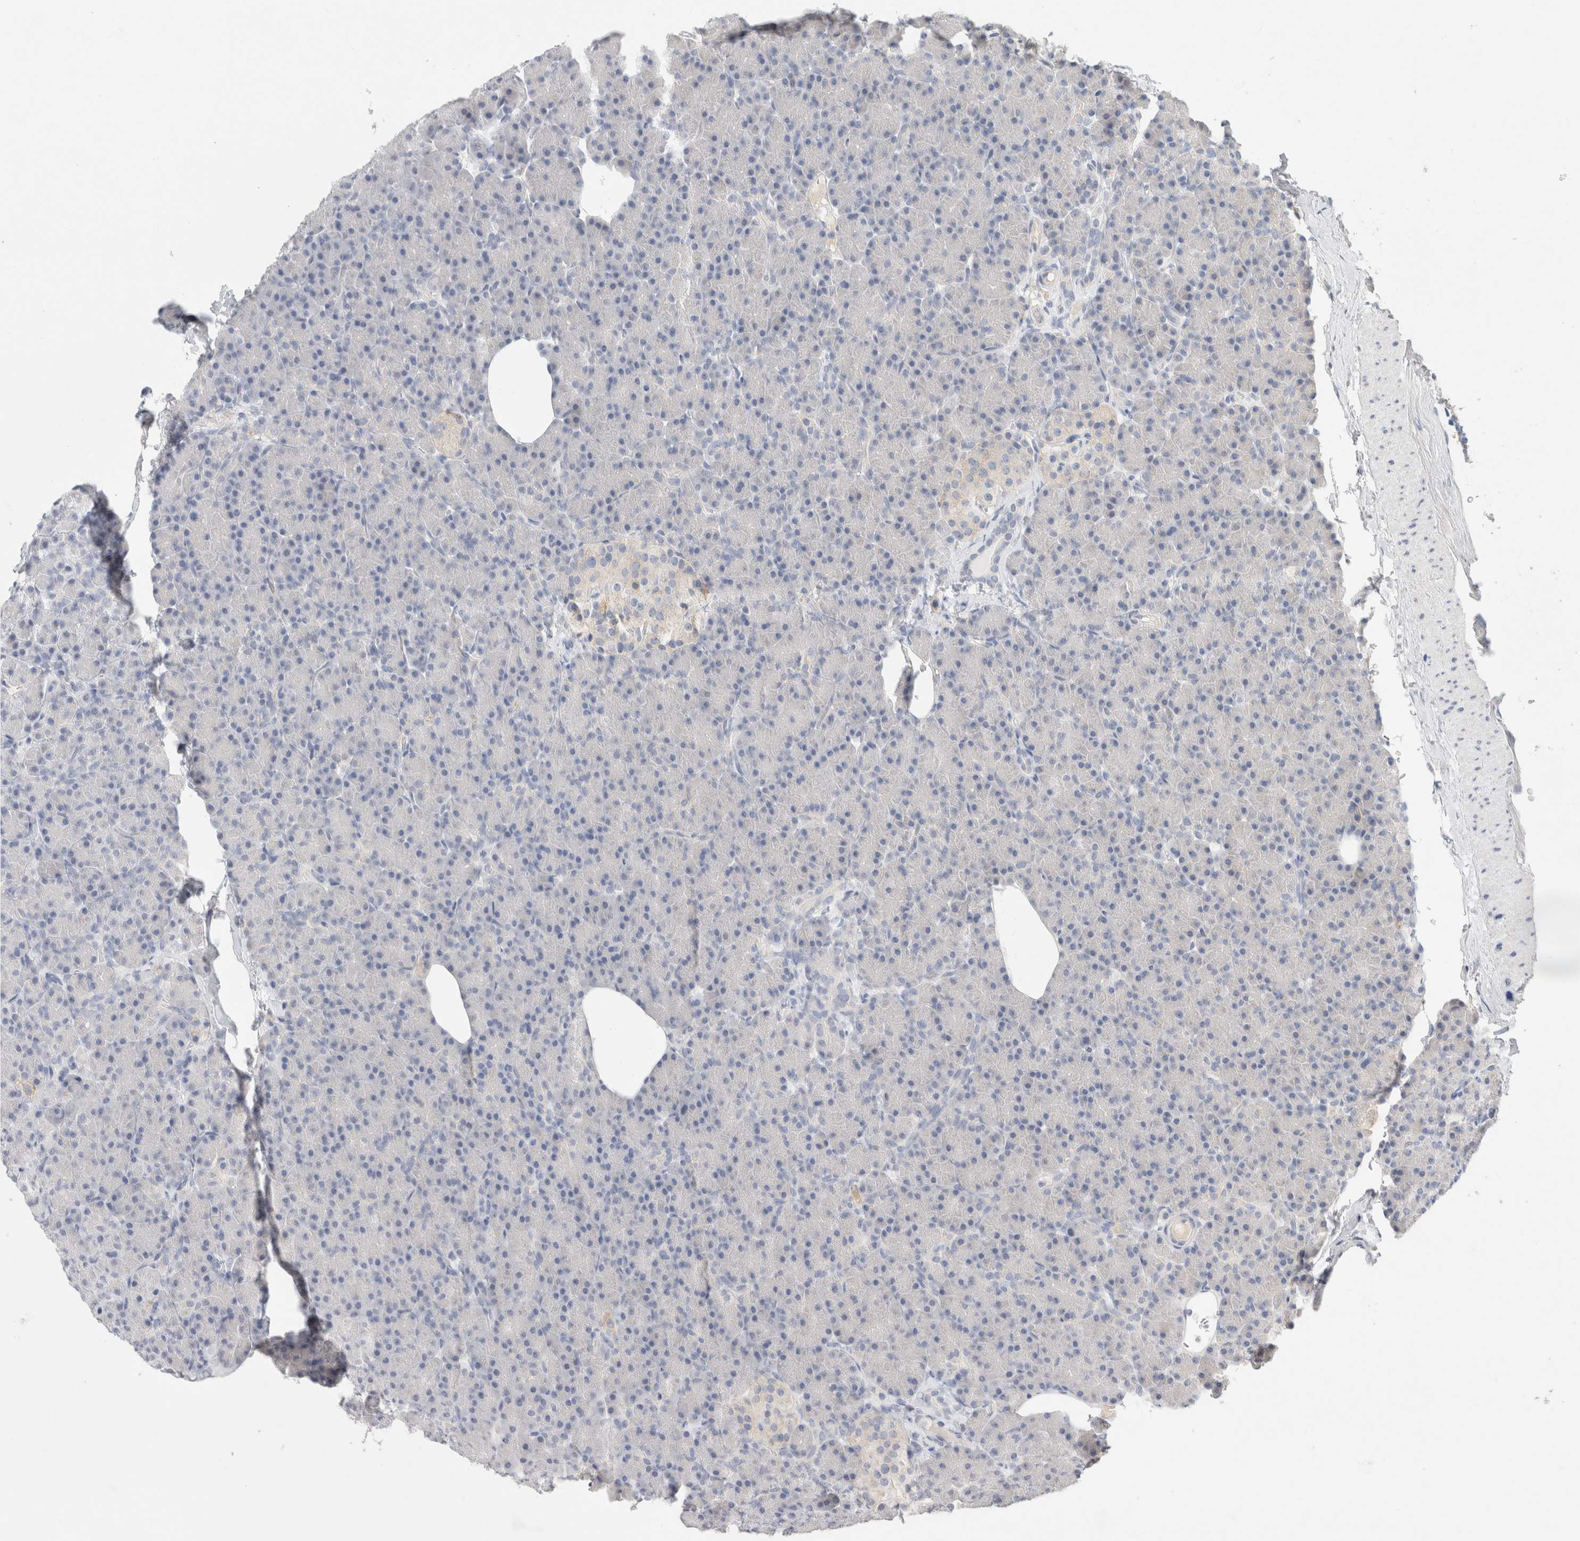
{"staining": {"intensity": "negative", "quantity": "none", "location": "none"}, "tissue": "pancreas", "cell_type": "Exocrine glandular cells", "image_type": "normal", "snomed": [{"axis": "morphology", "description": "Normal tissue, NOS"}, {"axis": "topography", "description": "Pancreas"}], "caption": "Exocrine glandular cells are negative for brown protein staining in normal pancreas.", "gene": "MPP2", "patient": {"sex": "female", "age": 43}}